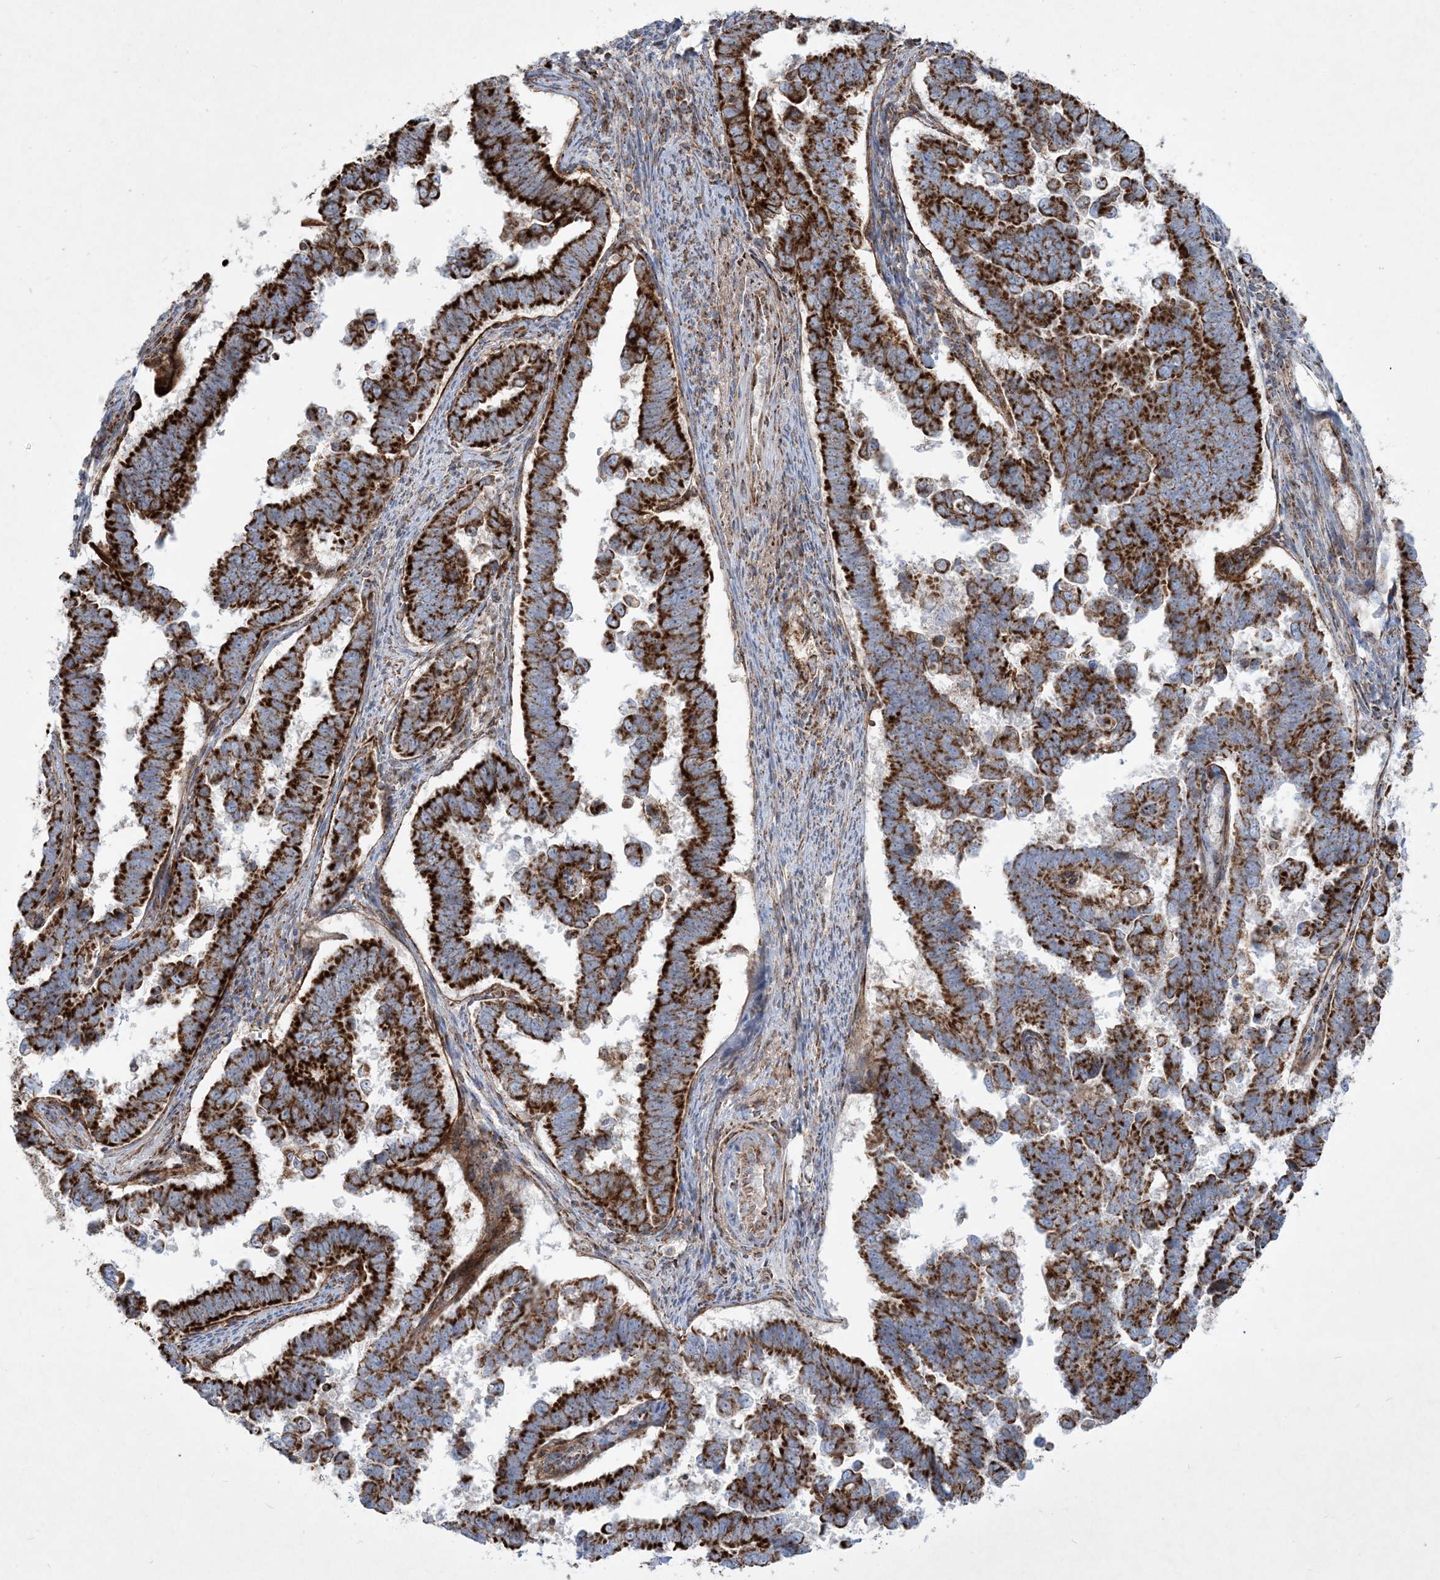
{"staining": {"intensity": "strong", "quantity": ">75%", "location": "cytoplasmic/membranous"}, "tissue": "endometrial cancer", "cell_type": "Tumor cells", "image_type": "cancer", "snomed": [{"axis": "morphology", "description": "Adenocarcinoma, NOS"}, {"axis": "topography", "description": "Endometrium"}], "caption": "Immunohistochemistry (IHC) image of human endometrial cancer stained for a protein (brown), which demonstrates high levels of strong cytoplasmic/membranous expression in about >75% of tumor cells.", "gene": "BEND4", "patient": {"sex": "female", "age": 75}}